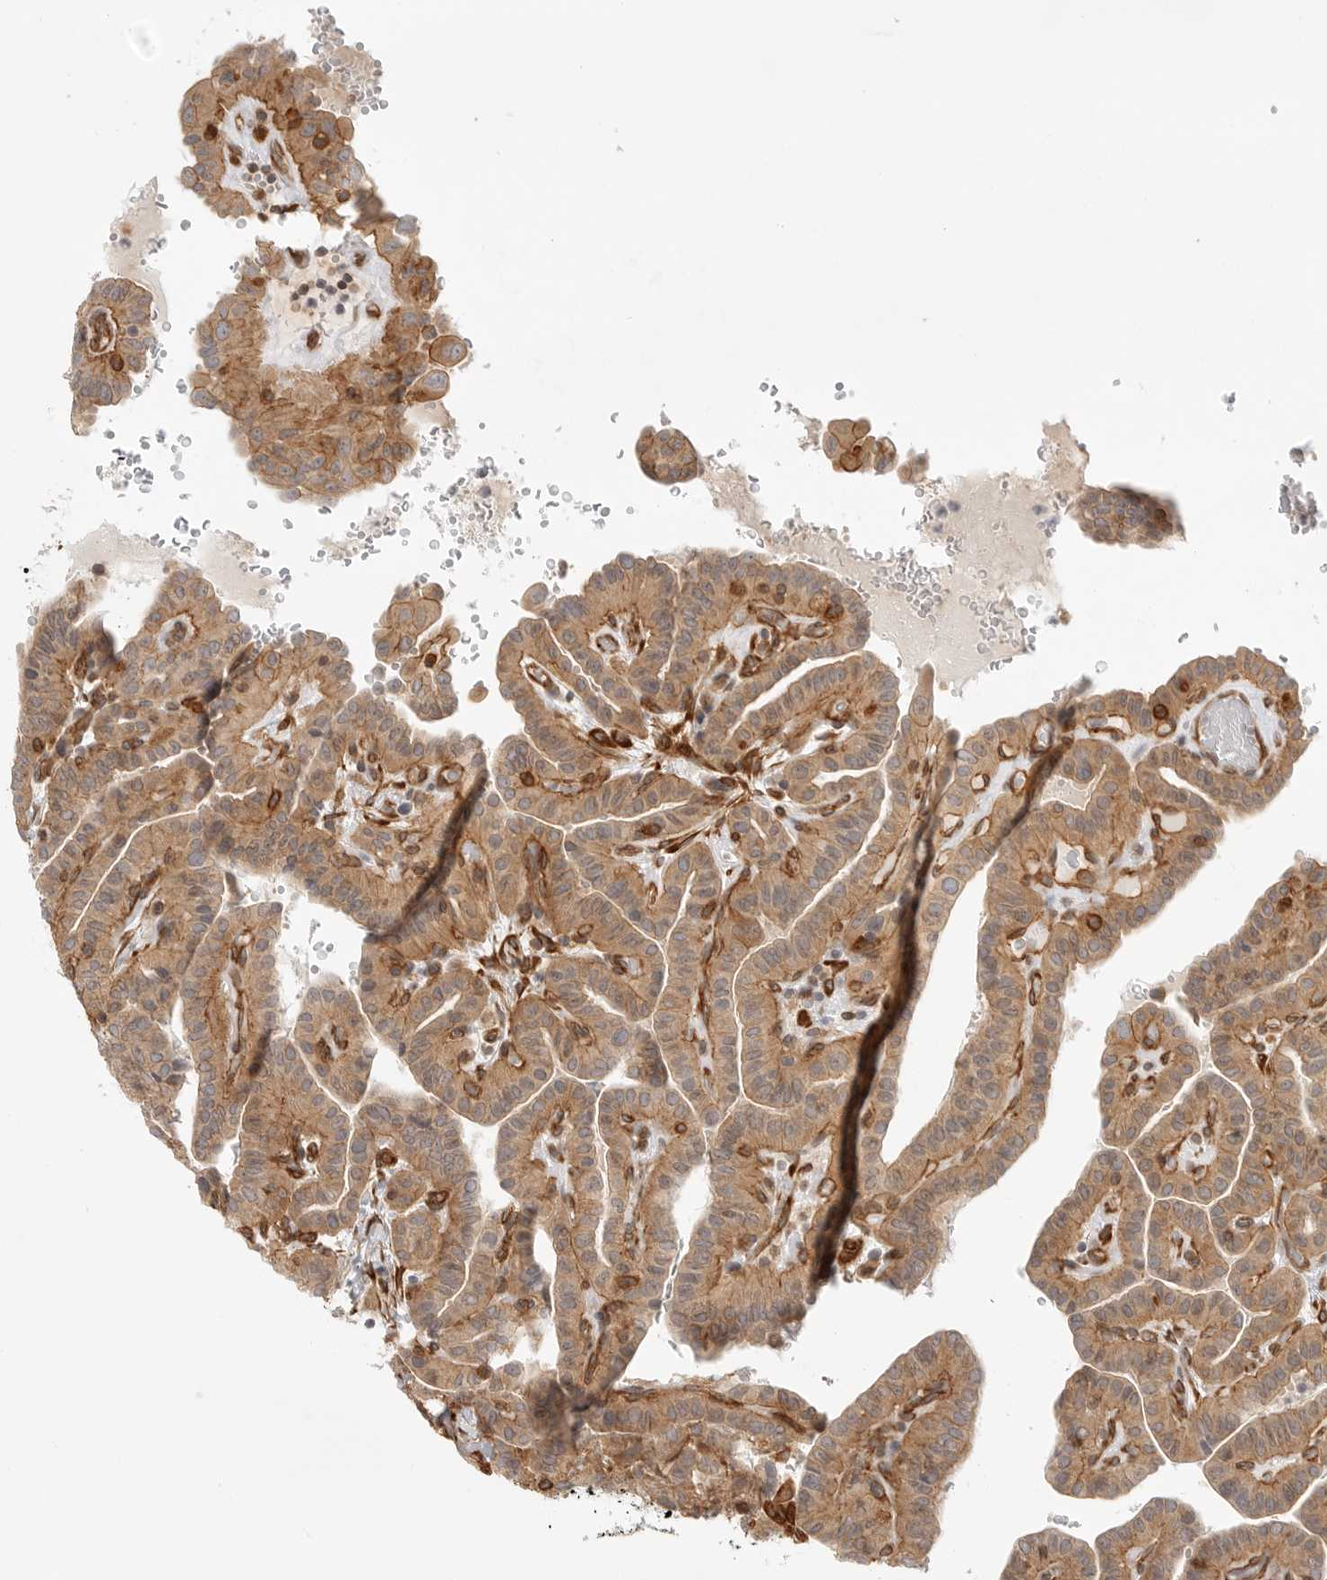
{"staining": {"intensity": "moderate", "quantity": ">75%", "location": "cytoplasmic/membranous"}, "tissue": "thyroid cancer", "cell_type": "Tumor cells", "image_type": "cancer", "snomed": [{"axis": "morphology", "description": "Papillary adenocarcinoma, NOS"}, {"axis": "topography", "description": "Thyroid gland"}], "caption": "About >75% of tumor cells in human papillary adenocarcinoma (thyroid) demonstrate moderate cytoplasmic/membranous protein positivity as visualized by brown immunohistochemical staining.", "gene": "ATOH7", "patient": {"sex": "male", "age": 77}}